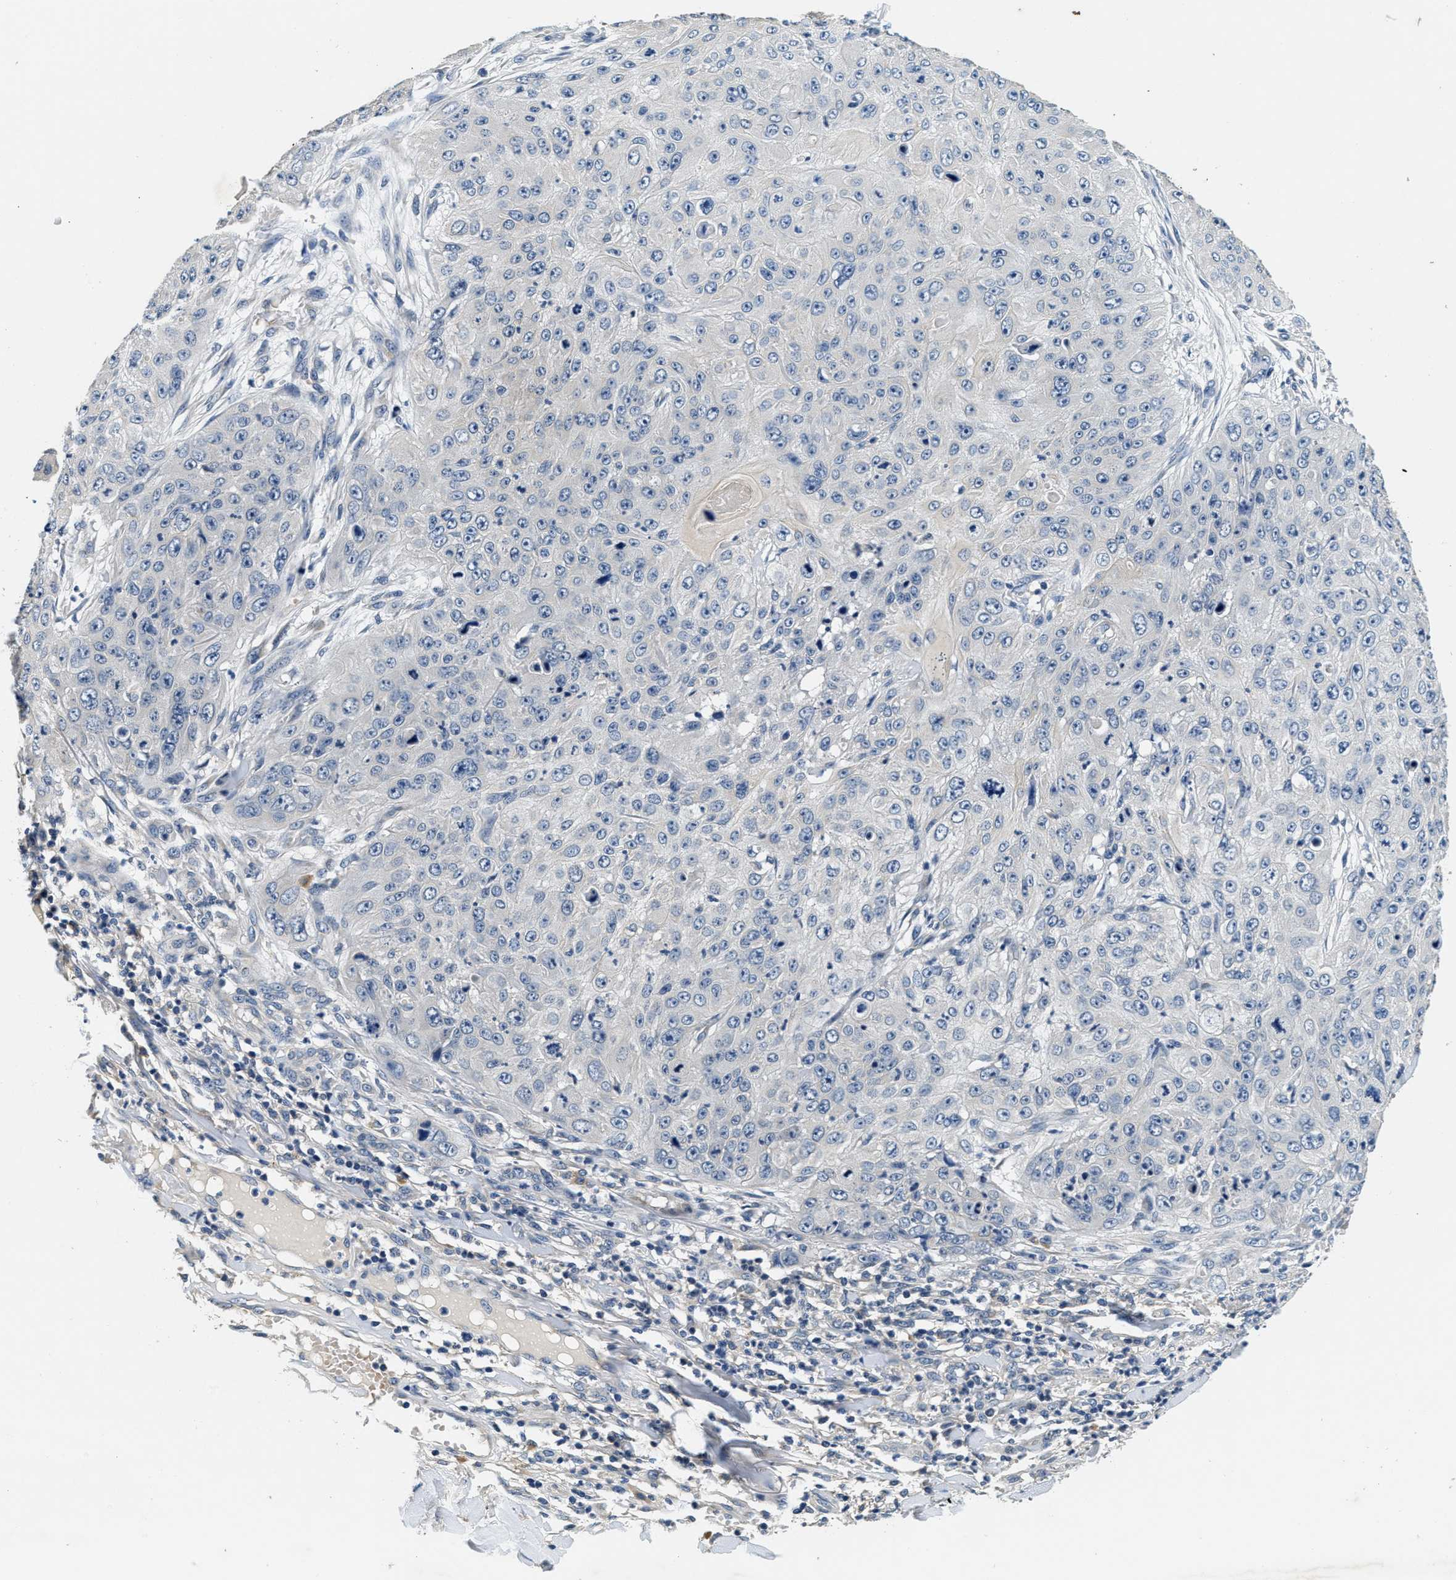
{"staining": {"intensity": "negative", "quantity": "none", "location": "none"}, "tissue": "skin cancer", "cell_type": "Tumor cells", "image_type": "cancer", "snomed": [{"axis": "morphology", "description": "Squamous cell carcinoma, NOS"}, {"axis": "topography", "description": "Skin"}], "caption": "Protein analysis of skin cancer reveals no significant staining in tumor cells.", "gene": "ALDH3A2", "patient": {"sex": "female", "age": 80}}